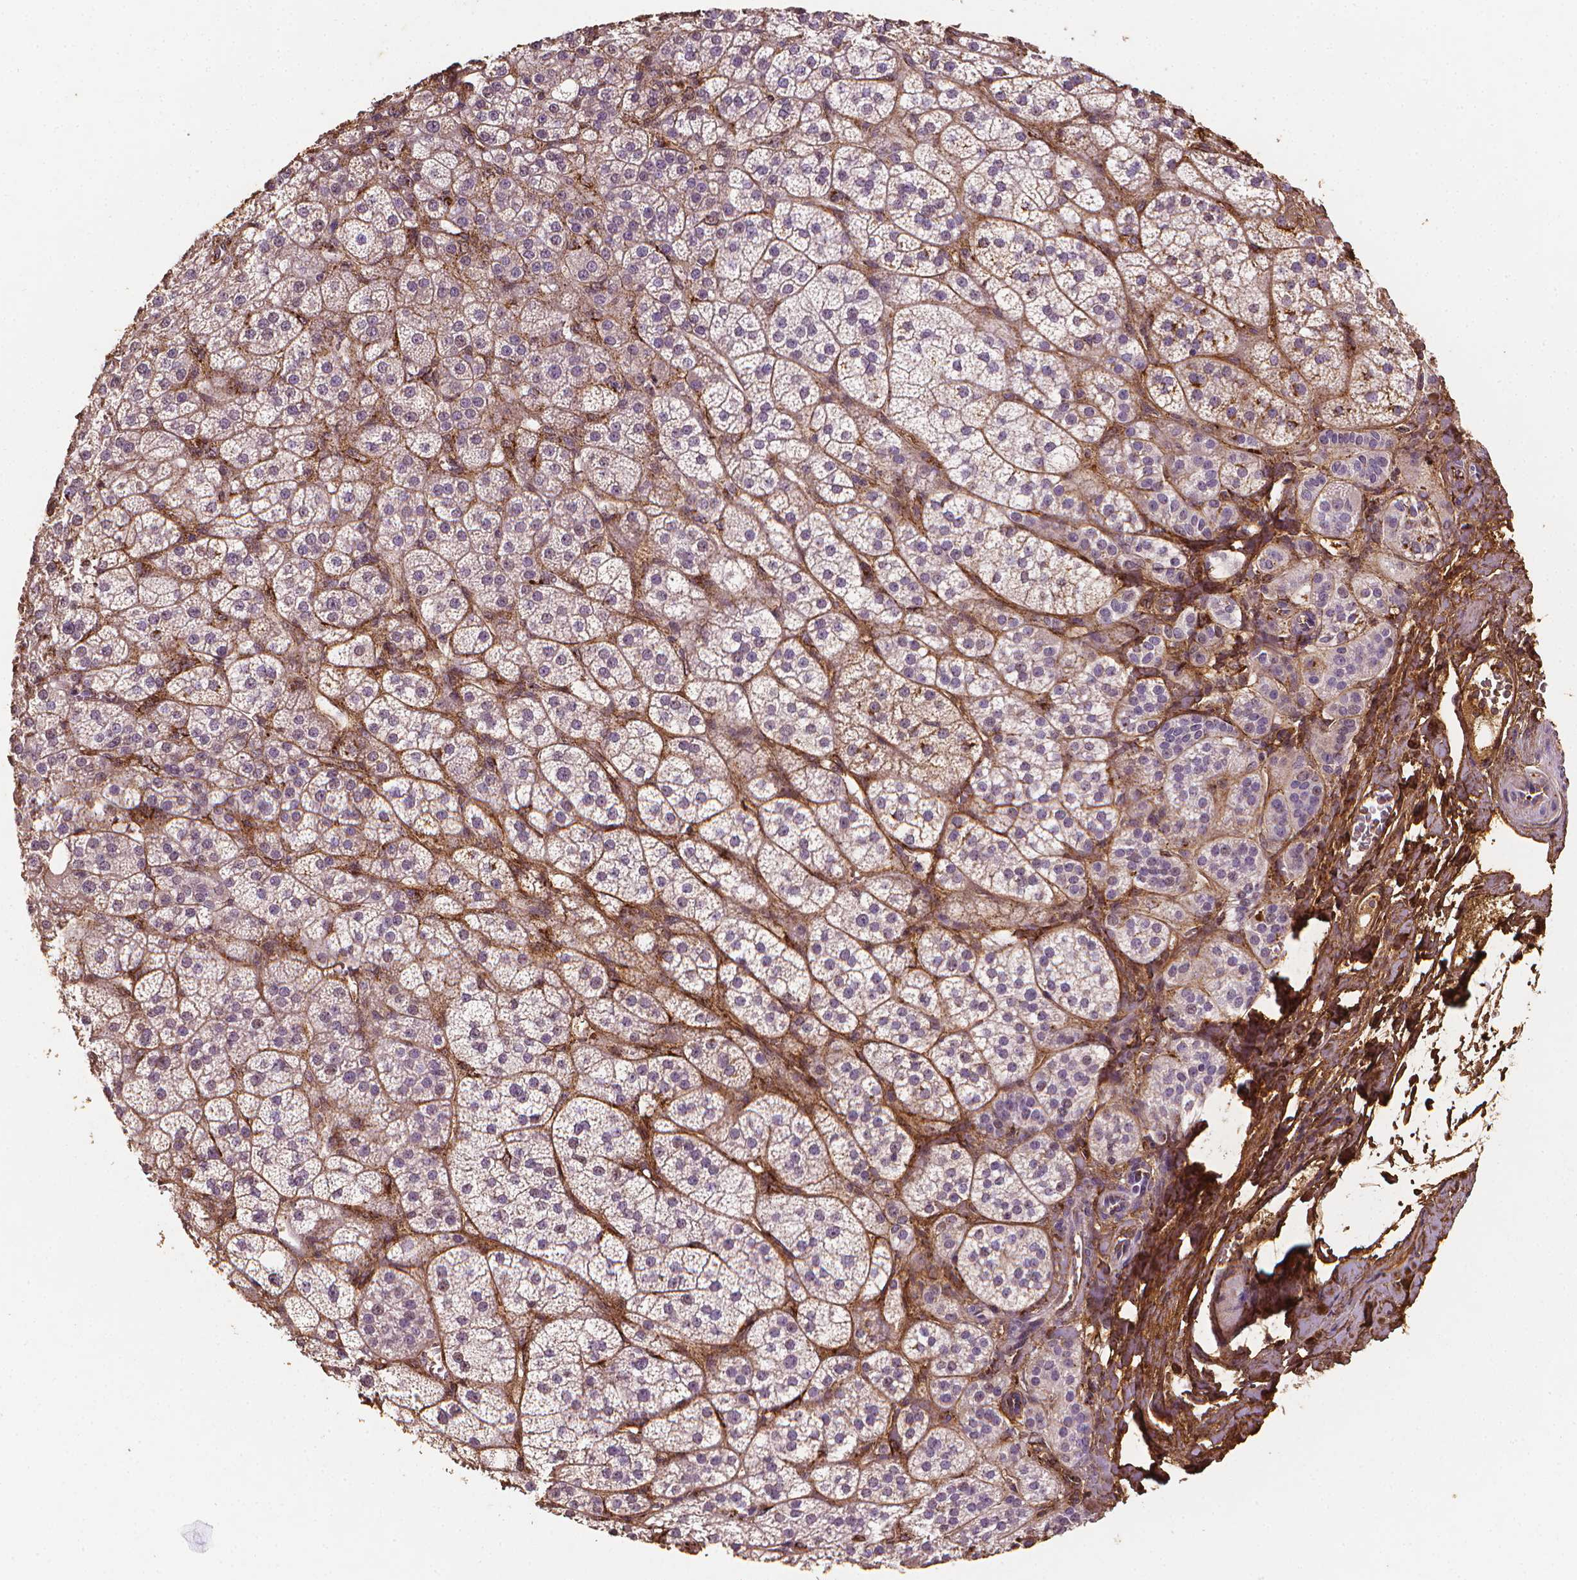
{"staining": {"intensity": "negative", "quantity": "none", "location": "none"}, "tissue": "adrenal gland", "cell_type": "Glandular cells", "image_type": "normal", "snomed": [{"axis": "morphology", "description": "Normal tissue, NOS"}, {"axis": "topography", "description": "Adrenal gland"}], "caption": "Immunohistochemistry image of normal adrenal gland stained for a protein (brown), which demonstrates no staining in glandular cells.", "gene": "DCN", "patient": {"sex": "female", "age": 60}}